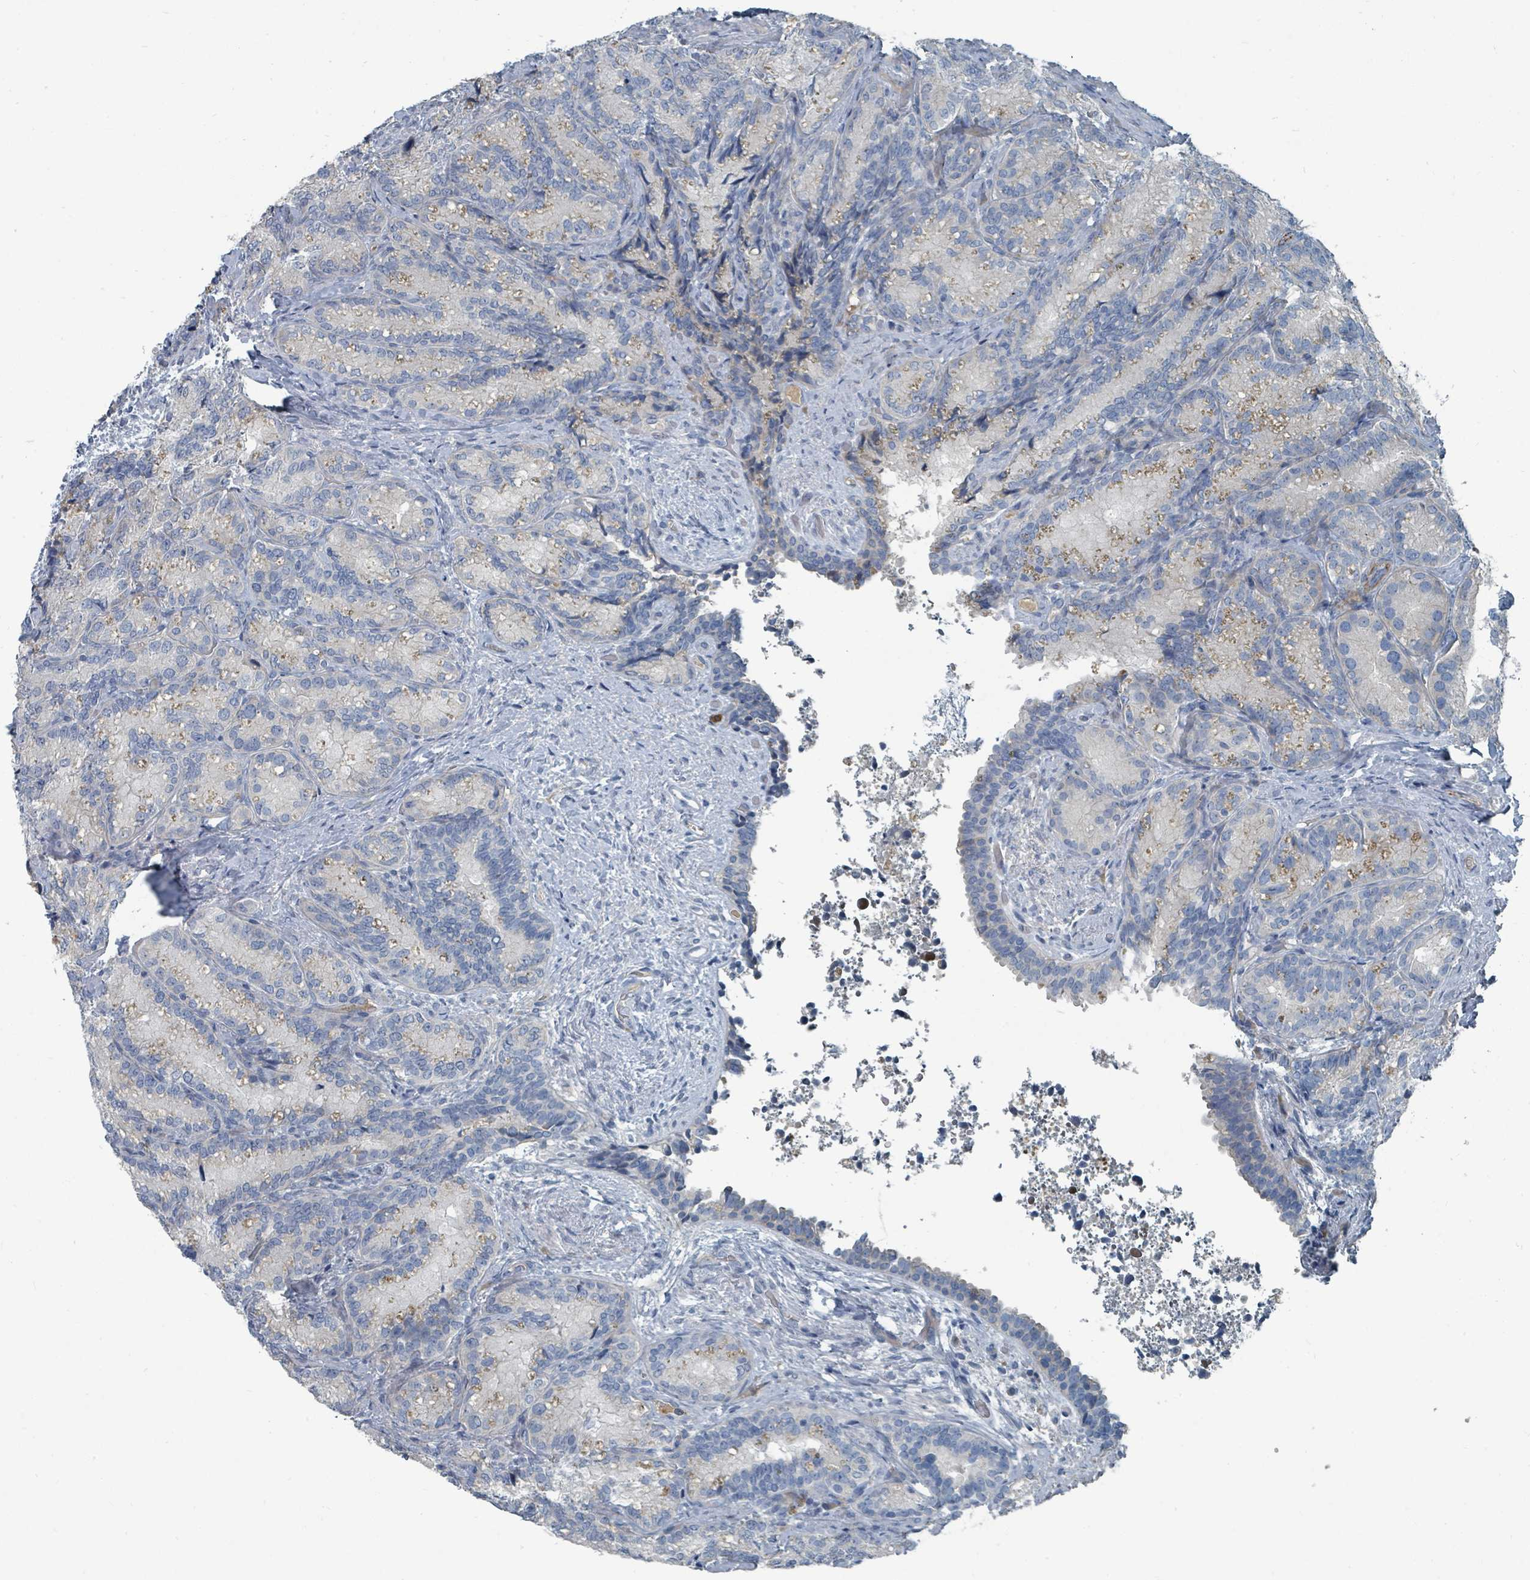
{"staining": {"intensity": "negative", "quantity": "none", "location": "none"}, "tissue": "seminal vesicle", "cell_type": "Glandular cells", "image_type": "normal", "snomed": [{"axis": "morphology", "description": "Normal tissue, NOS"}, {"axis": "topography", "description": "Seminal veicle"}], "caption": "Protein analysis of normal seminal vesicle shows no significant staining in glandular cells.", "gene": "SLC44A5", "patient": {"sex": "male", "age": 58}}